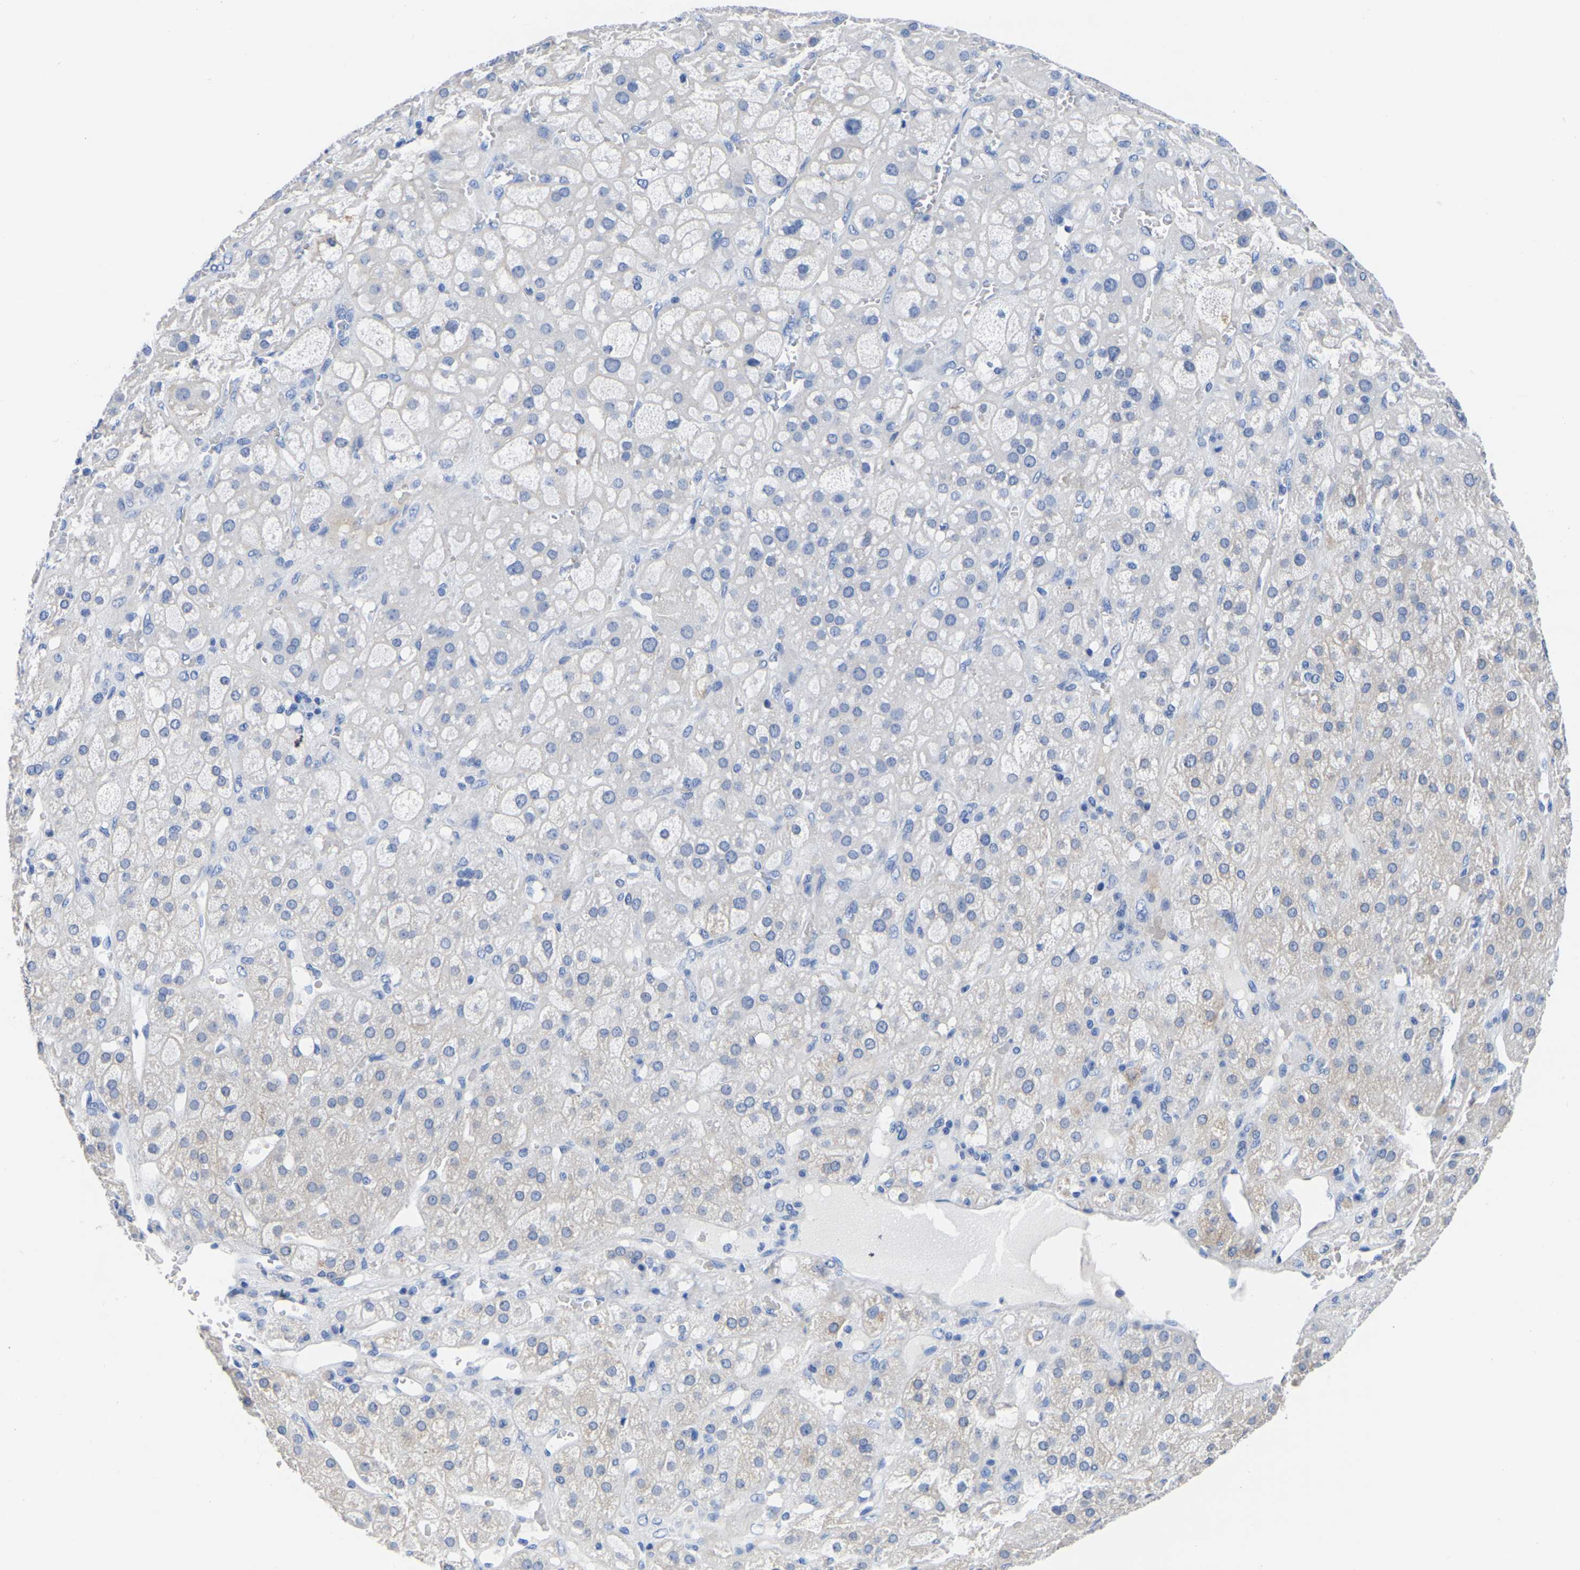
{"staining": {"intensity": "negative", "quantity": "none", "location": "none"}, "tissue": "adrenal gland", "cell_type": "Glandular cells", "image_type": "normal", "snomed": [{"axis": "morphology", "description": "Normal tissue, NOS"}, {"axis": "topography", "description": "Adrenal gland"}], "caption": "DAB immunohistochemical staining of normal human adrenal gland demonstrates no significant staining in glandular cells.", "gene": "SLC45A3", "patient": {"sex": "female", "age": 47}}